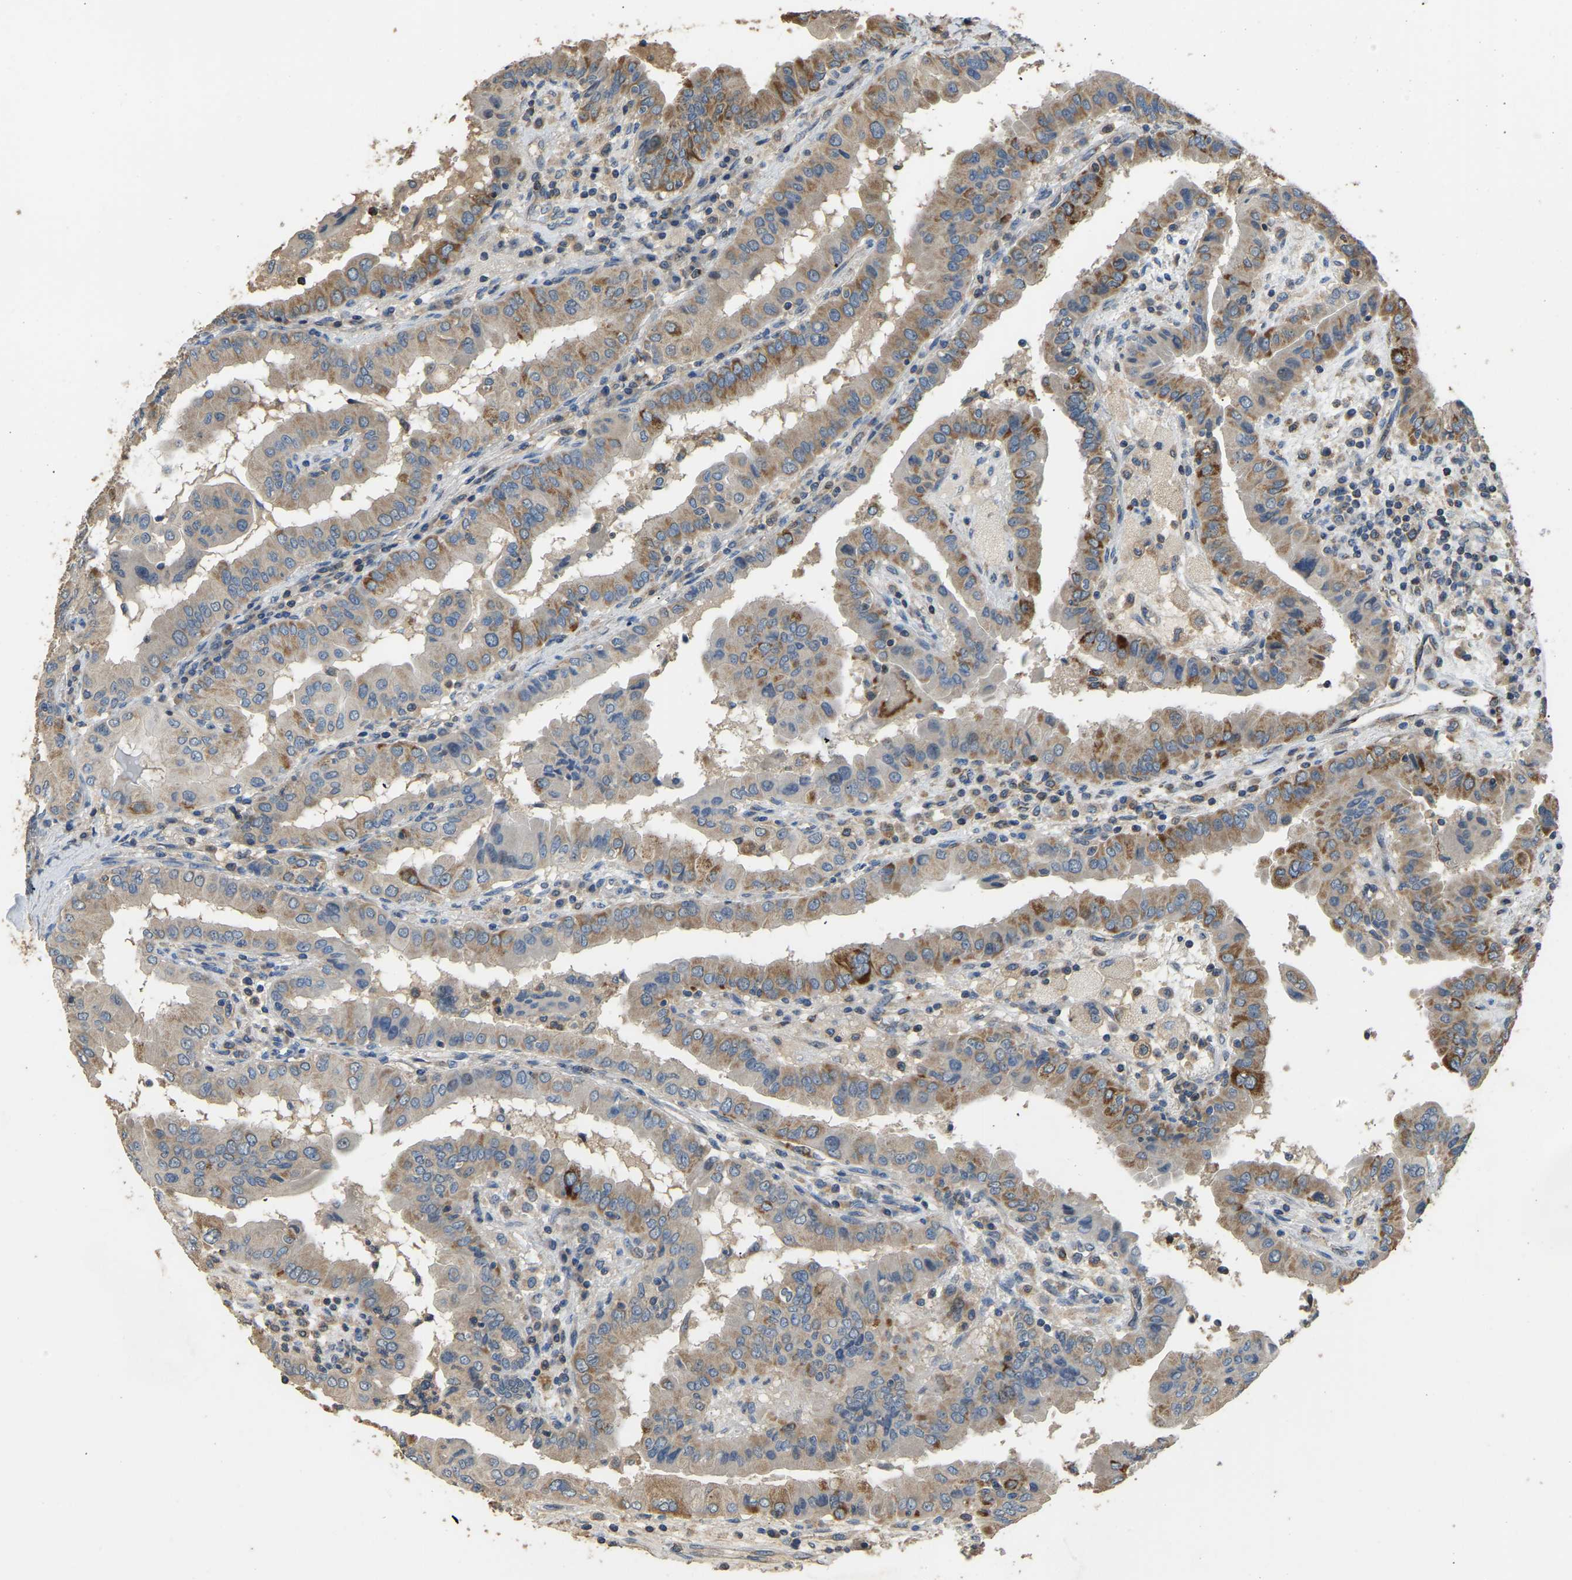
{"staining": {"intensity": "moderate", "quantity": ">75%", "location": "cytoplasmic/membranous"}, "tissue": "thyroid cancer", "cell_type": "Tumor cells", "image_type": "cancer", "snomed": [{"axis": "morphology", "description": "Papillary adenocarcinoma, NOS"}, {"axis": "topography", "description": "Thyroid gland"}], "caption": "A high-resolution image shows IHC staining of thyroid cancer (papillary adenocarcinoma), which exhibits moderate cytoplasmic/membranous expression in about >75% of tumor cells.", "gene": "TUFM", "patient": {"sex": "male", "age": 33}}